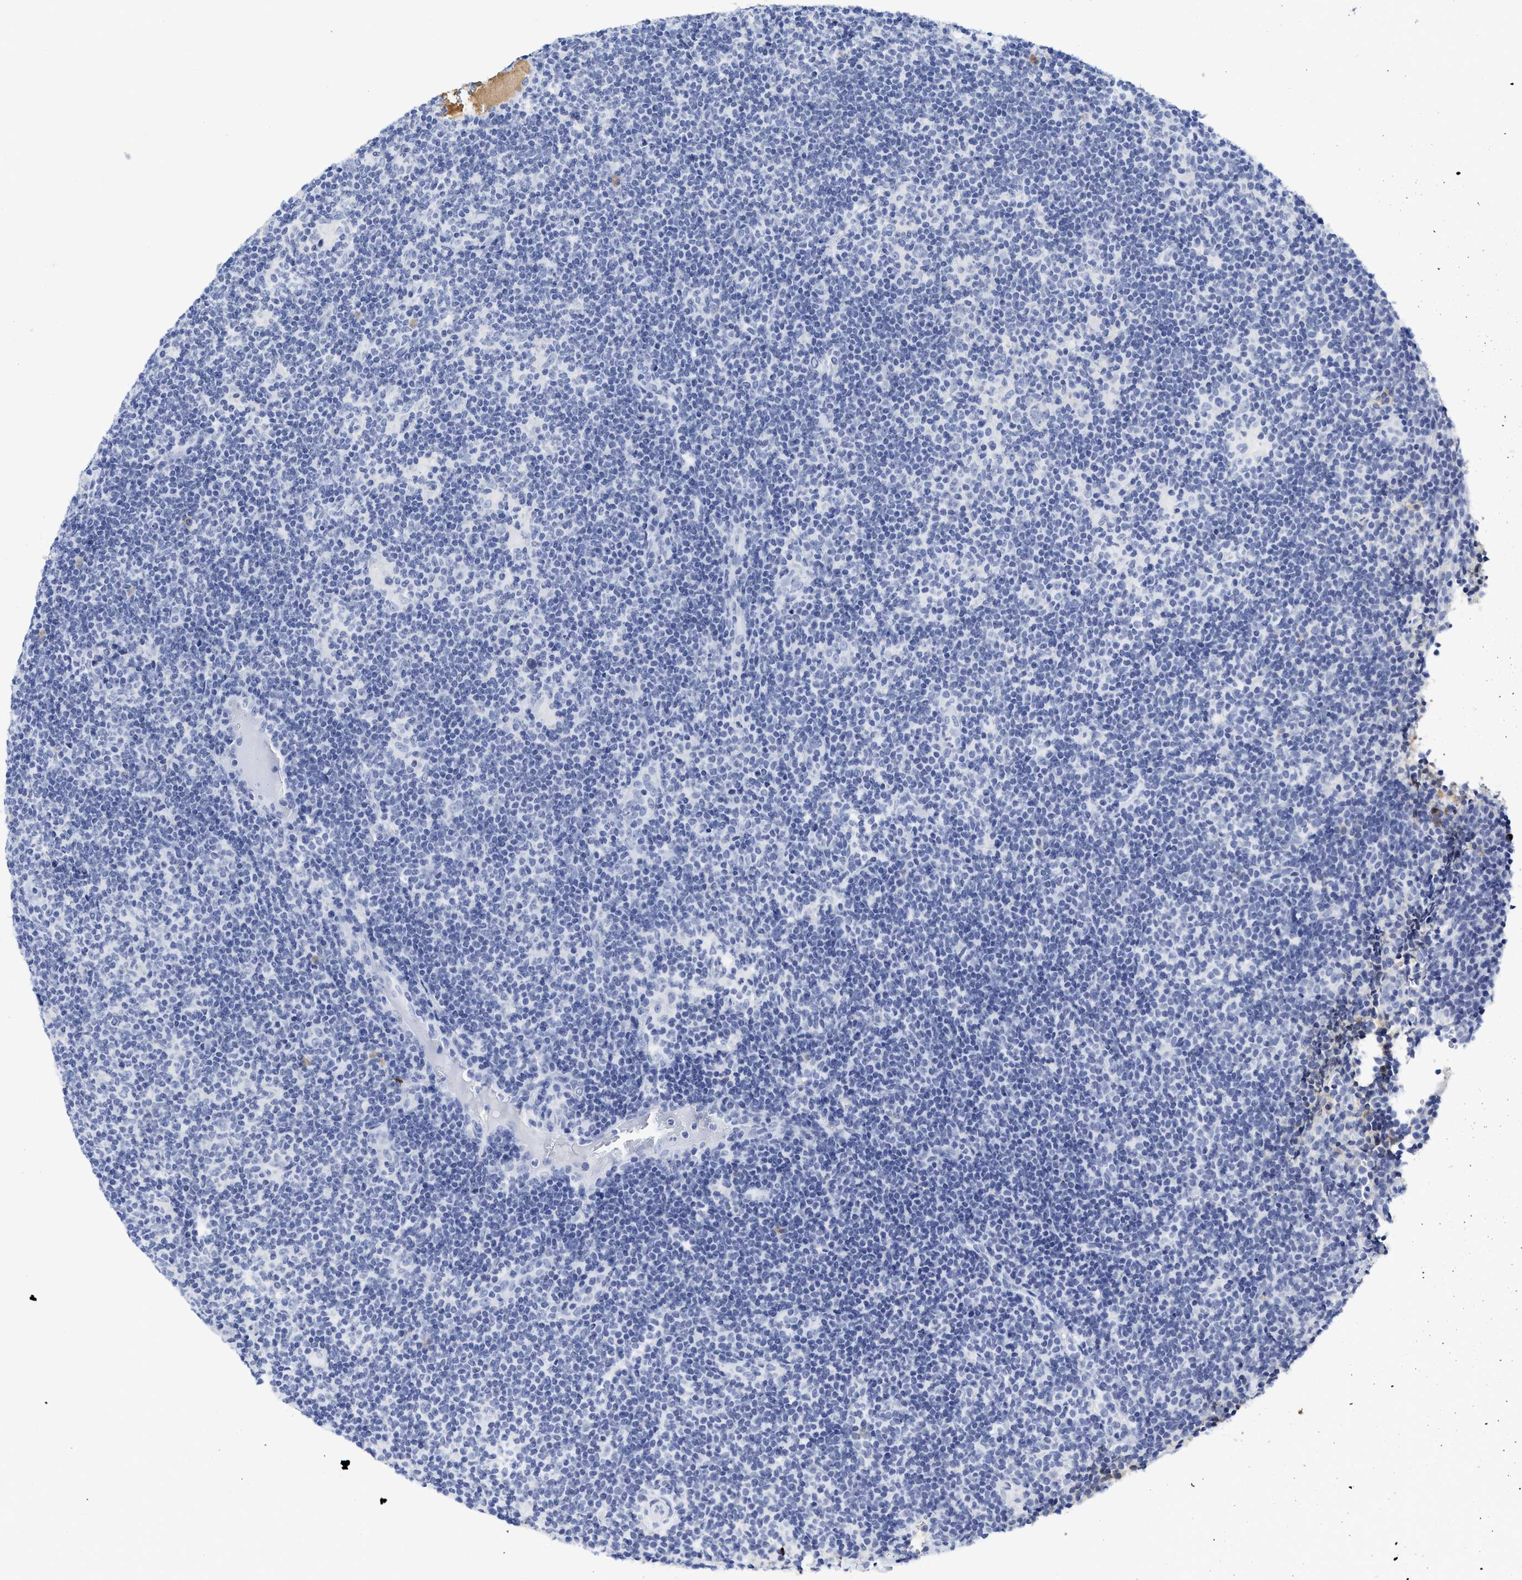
{"staining": {"intensity": "negative", "quantity": "none", "location": "none"}, "tissue": "lymphoma", "cell_type": "Tumor cells", "image_type": "cancer", "snomed": [{"axis": "morphology", "description": "Hodgkin's disease, NOS"}, {"axis": "topography", "description": "Lymph node"}], "caption": "Tumor cells are negative for protein expression in human lymphoma.", "gene": "C2", "patient": {"sex": "female", "age": 57}}